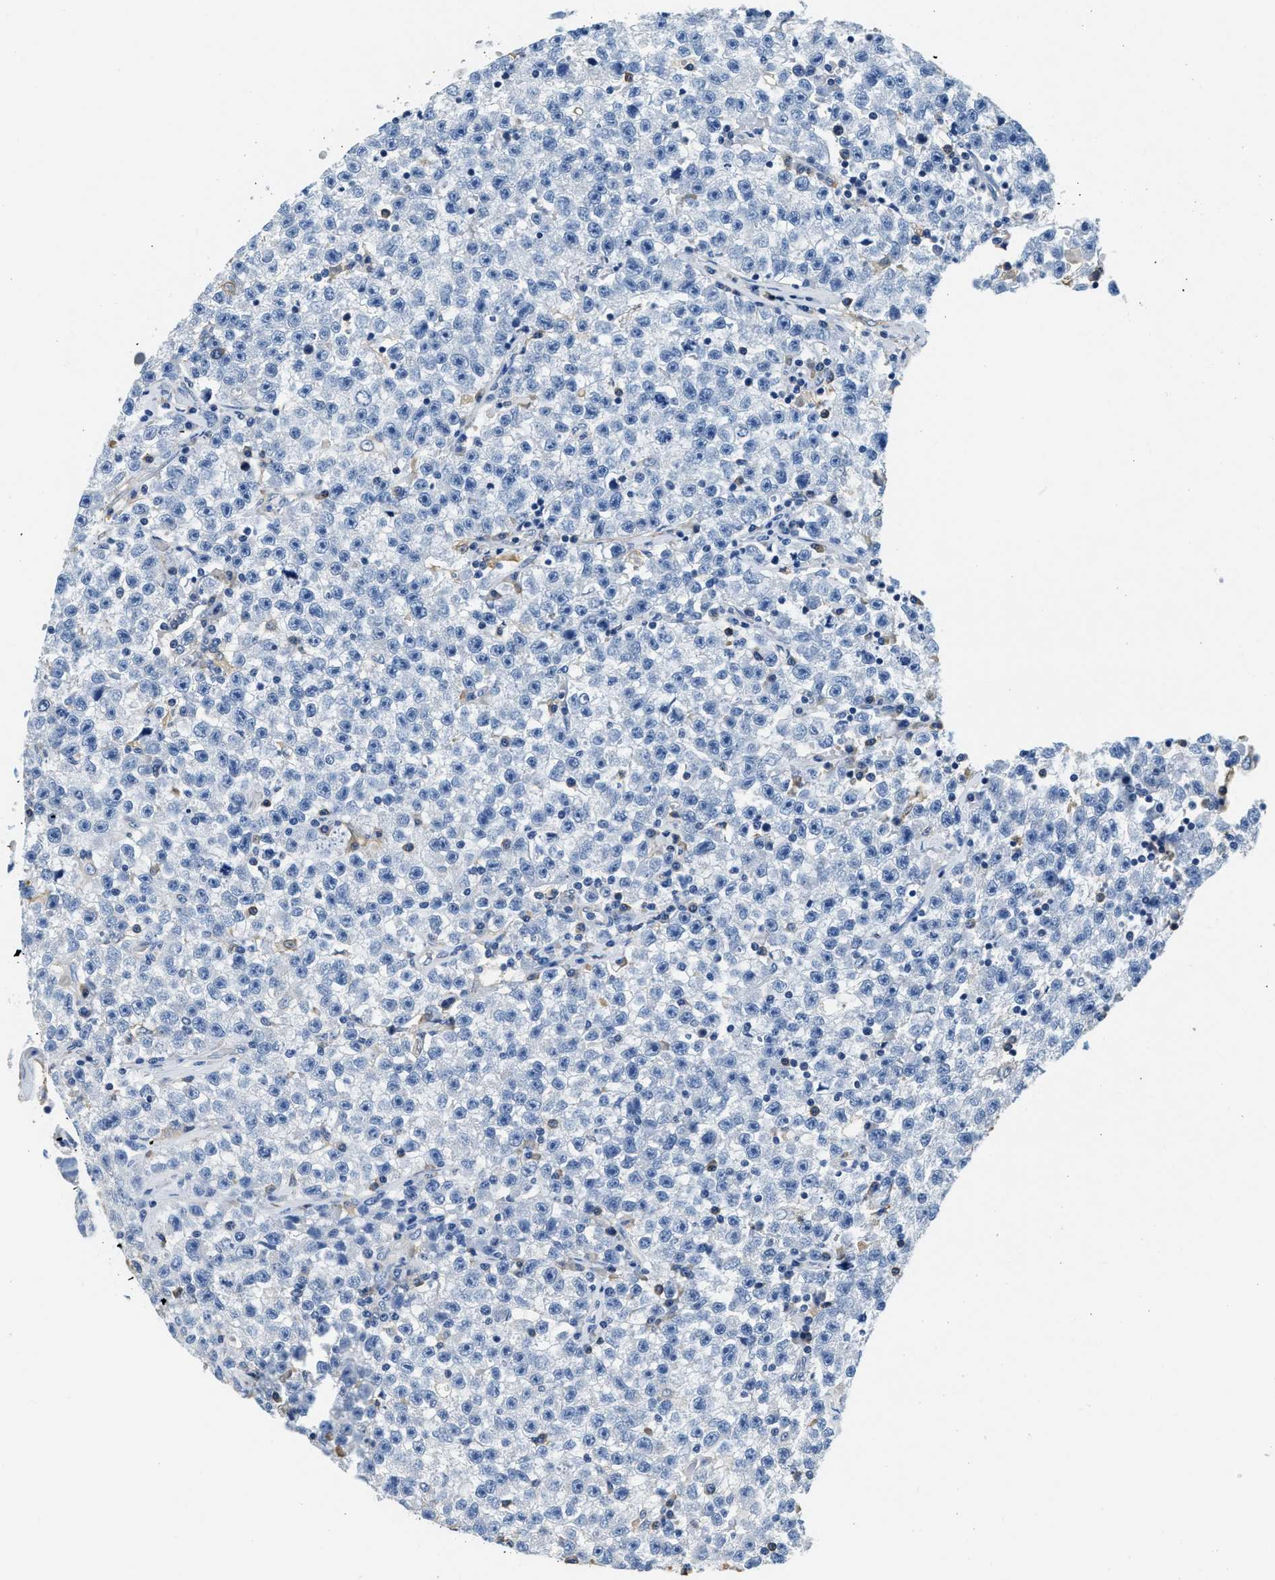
{"staining": {"intensity": "negative", "quantity": "none", "location": "none"}, "tissue": "testis cancer", "cell_type": "Tumor cells", "image_type": "cancer", "snomed": [{"axis": "morphology", "description": "Seminoma, NOS"}, {"axis": "topography", "description": "Testis"}], "caption": "Image shows no significant protein expression in tumor cells of seminoma (testis).", "gene": "ZDHHC13", "patient": {"sex": "male", "age": 22}}